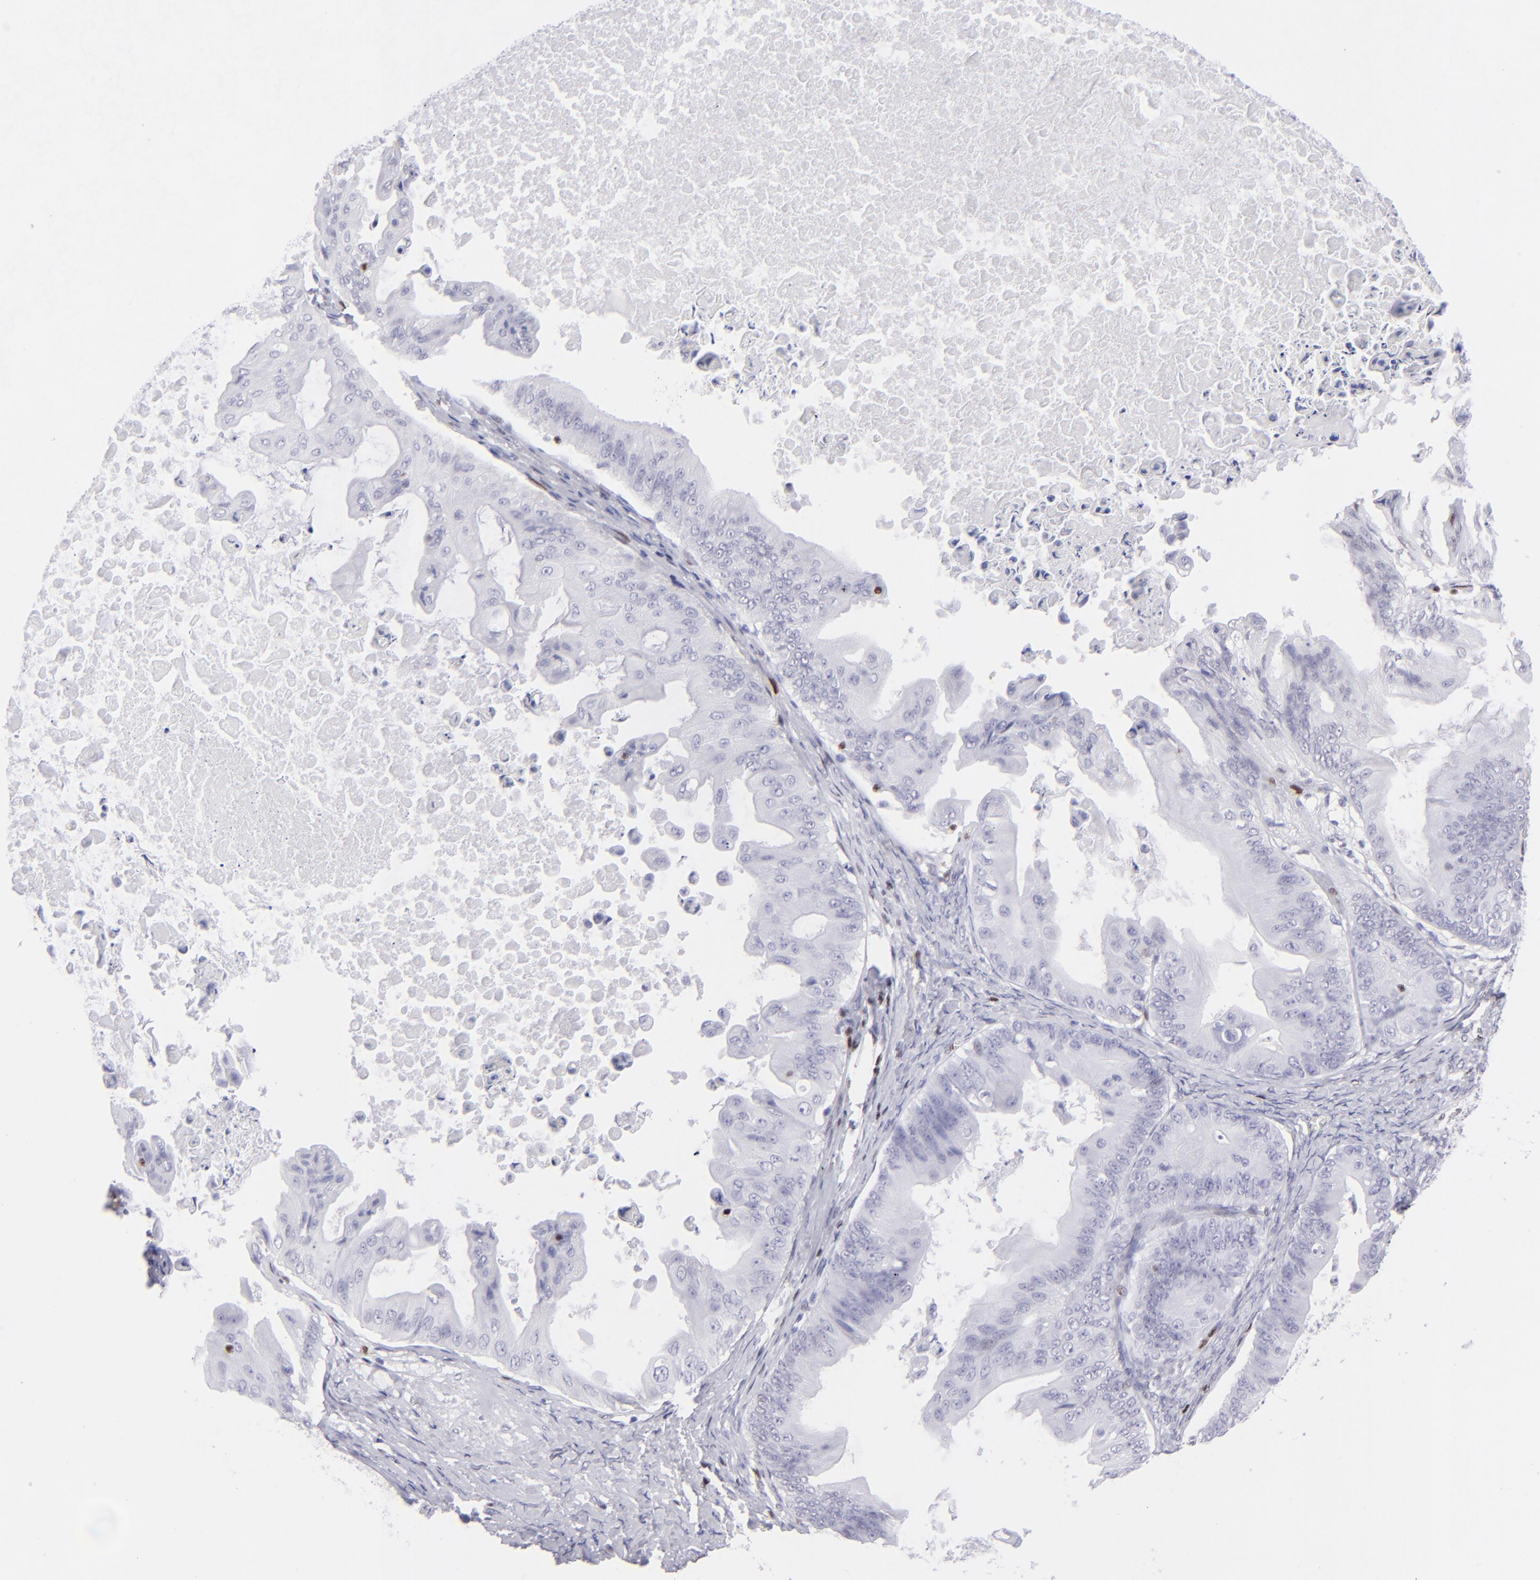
{"staining": {"intensity": "negative", "quantity": "none", "location": "none"}, "tissue": "ovarian cancer", "cell_type": "Tumor cells", "image_type": "cancer", "snomed": [{"axis": "morphology", "description": "Cystadenocarcinoma, mucinous, NOS"}, {"axis": "topography", "description": "Ovary"}], "caption": "High power microscopy histopathology image of an immunohistochemistry image of ovarian cancer (mucinous cystadenocarcinoma), revealing no significant positivity in tumor cells.", "gene": "ETS1", "patient": {"sex": "female", "age": 37}}